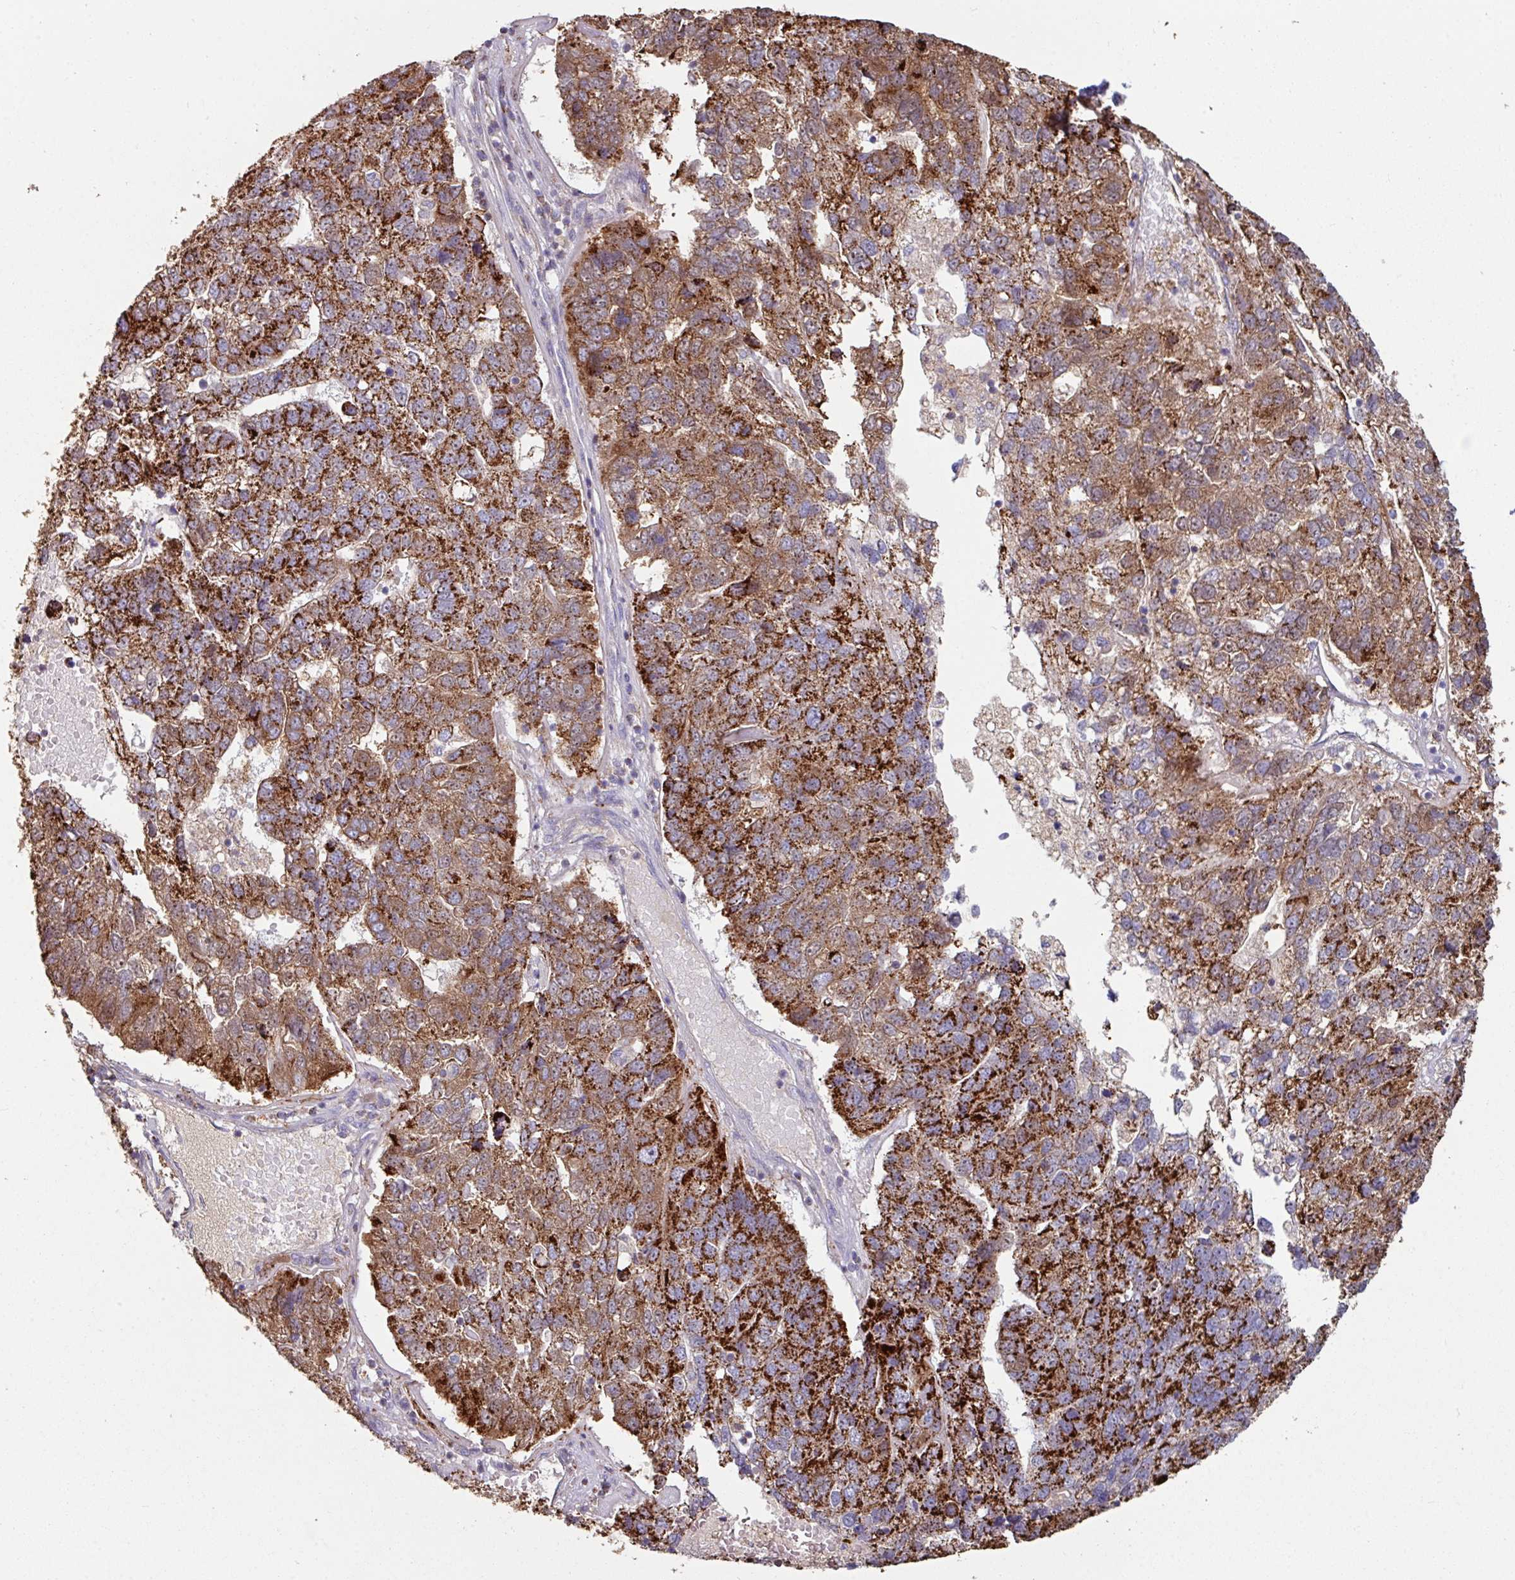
{"staining": {"intensity": "strong", "quantity": ">75%", "location": "cytoplasmic/membranous"}, "tissue": "pancreatic cancer", "cell_type": "Tumor cells", "image_type": "cancer", "snomed": [{"axis": "morphology", "description": "Adenocarcinoma, NOS"}, {"axis": "topography", "description": "Pancreas"}], "caption": "Pancreatic cancer stained for a protein (brown) reveals strong cytoplasmic/membranous positive expression in approximately >75% of tumor cells.", "gene": "OR2D3", "patient": {"sex": "female", "age": 61}}